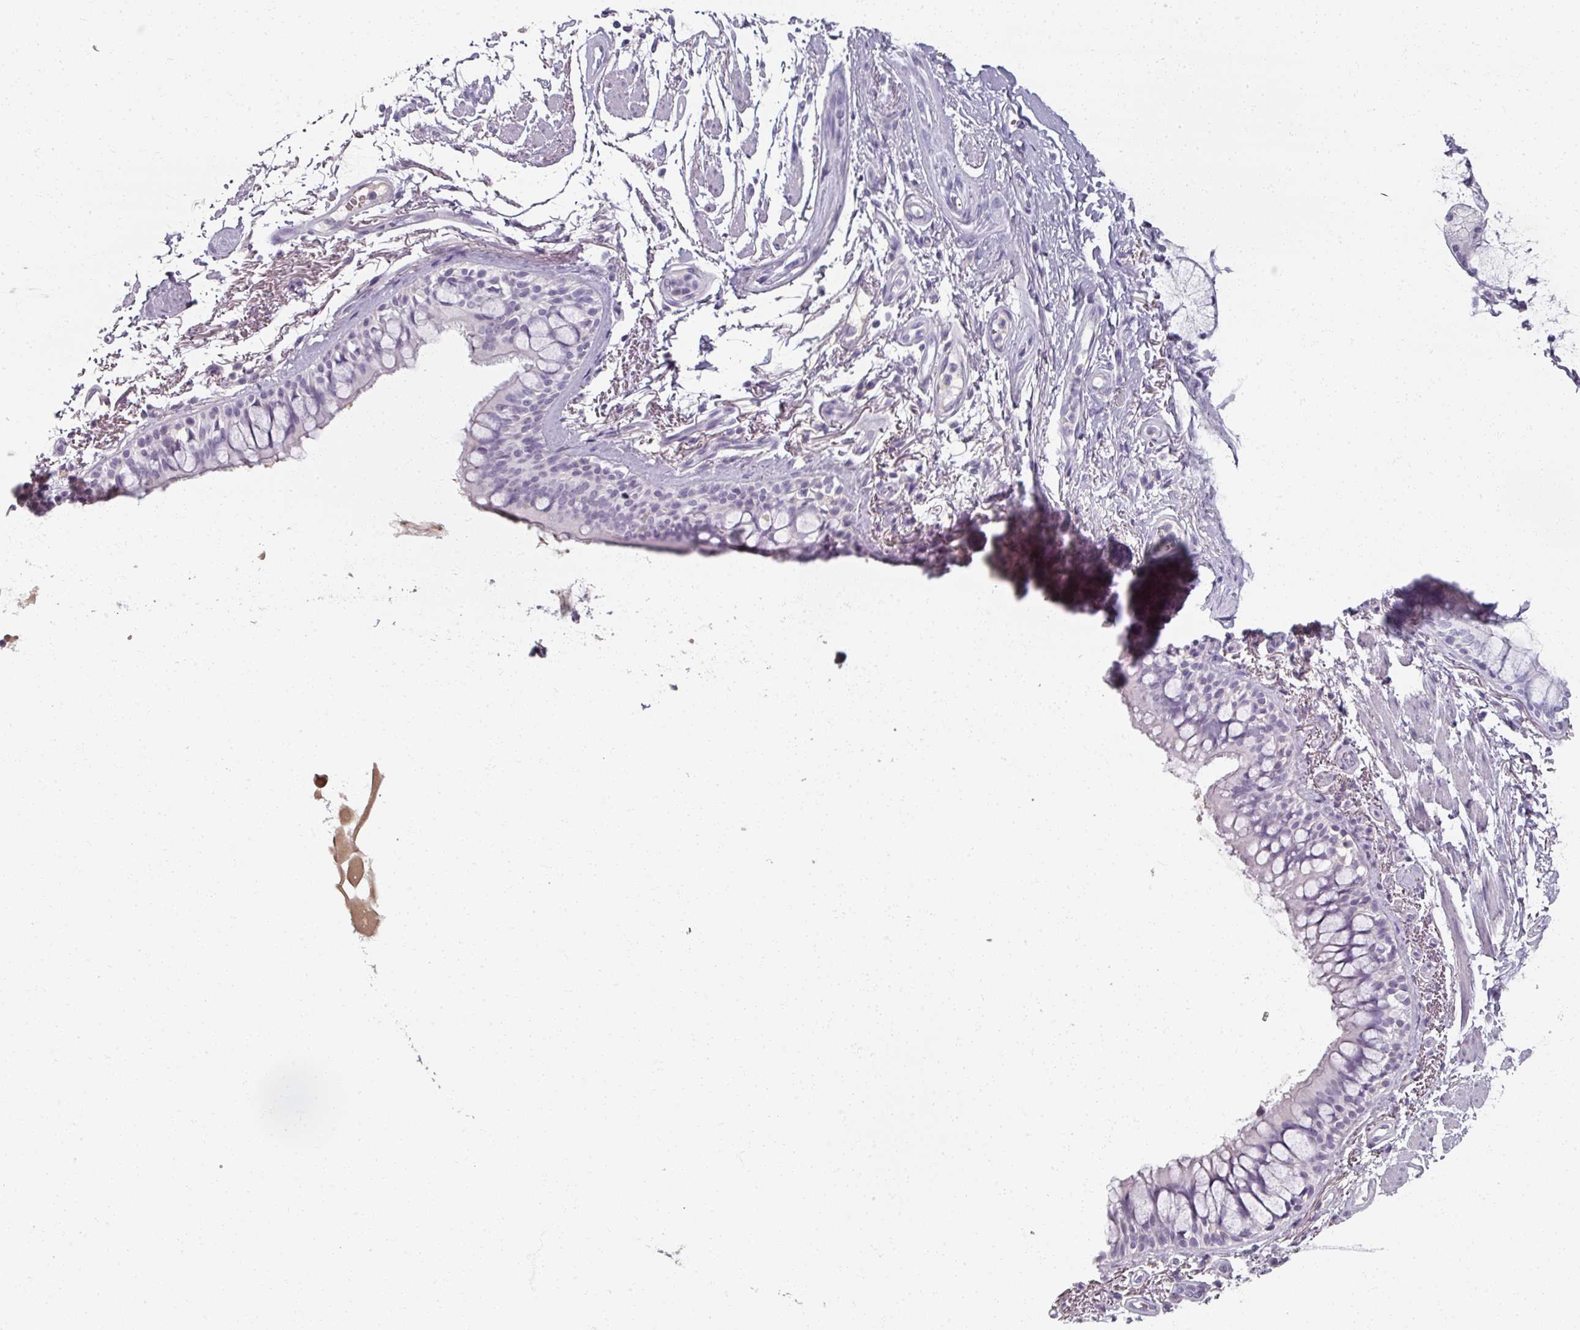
{"staining": {"intensity": "negative", "quantity": "none", "location": "none"}, "tissue": "bronchus", "cell_type": "Respiratory epithelial cells", "image_type": "normal", "snomed": [{"axis": "morphology", "description": "Normal tissue, NOS"}, {"axis": "topography", "description": "Bronchus"}], "caption": "The IHC micrograph has no significant expression in respiratory epithelial cells of bronchus.", "gene": "REG3A", "patient": {"sex": "male", "age": 70}}